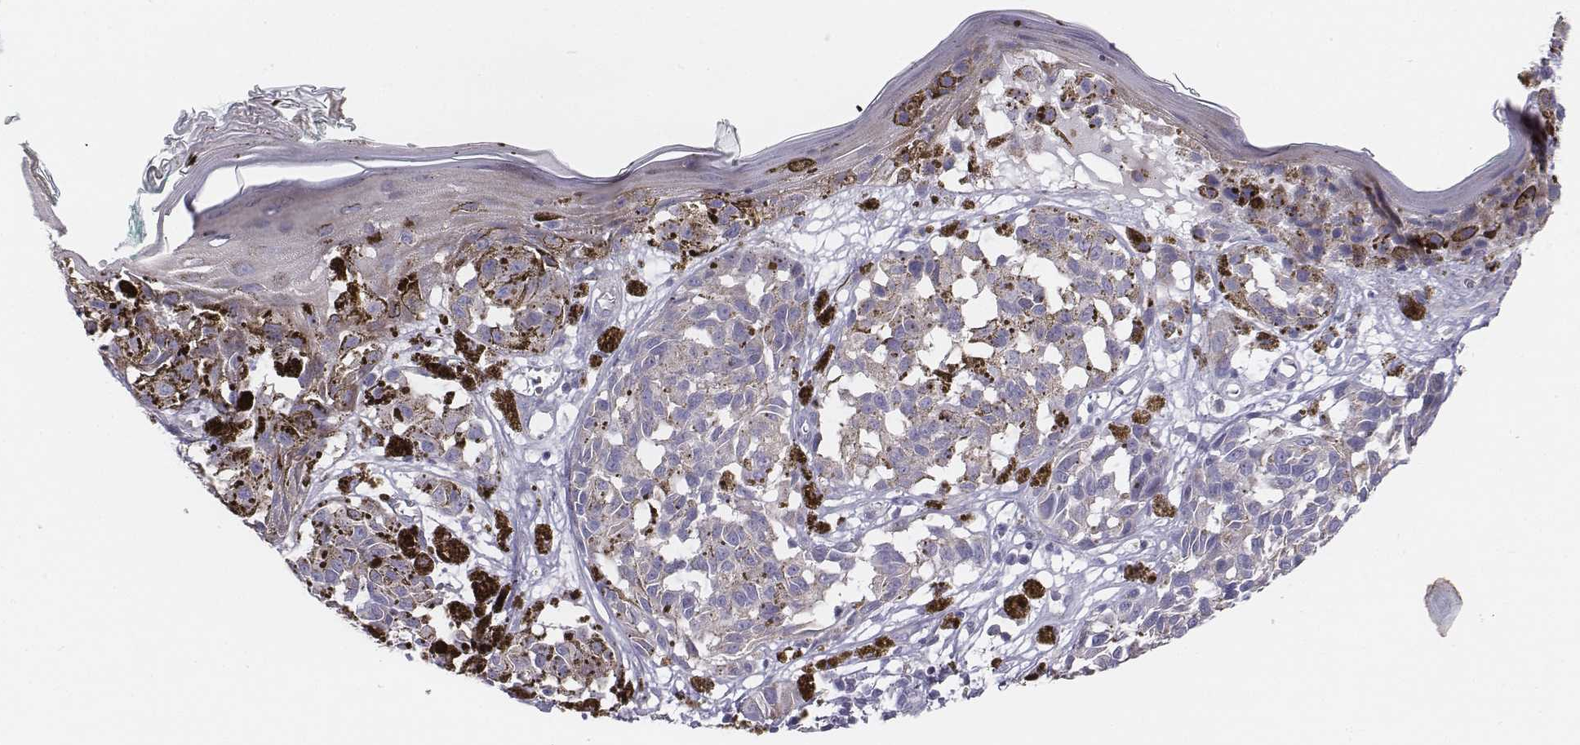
{"staining": {"intensity": "weak", "quantity": "<25%", "location": "cytoplasmic/membranous"}, "tissue": "melanoma", "cell_type": "Tumor cells", "image_type": "cancer", "snomed": [{"axis": "morphology", "description": "Malignant melanoma, NOS"}, {"axis": "topography", "description": "Skin"}], "caption": "The immunohistochemistry (IHC) photomicrograph has no significant staining in tumor cells of malignant melanoma tissue.", "gene": "CHST14", "patient": {"sex": "female", "age": 38}}